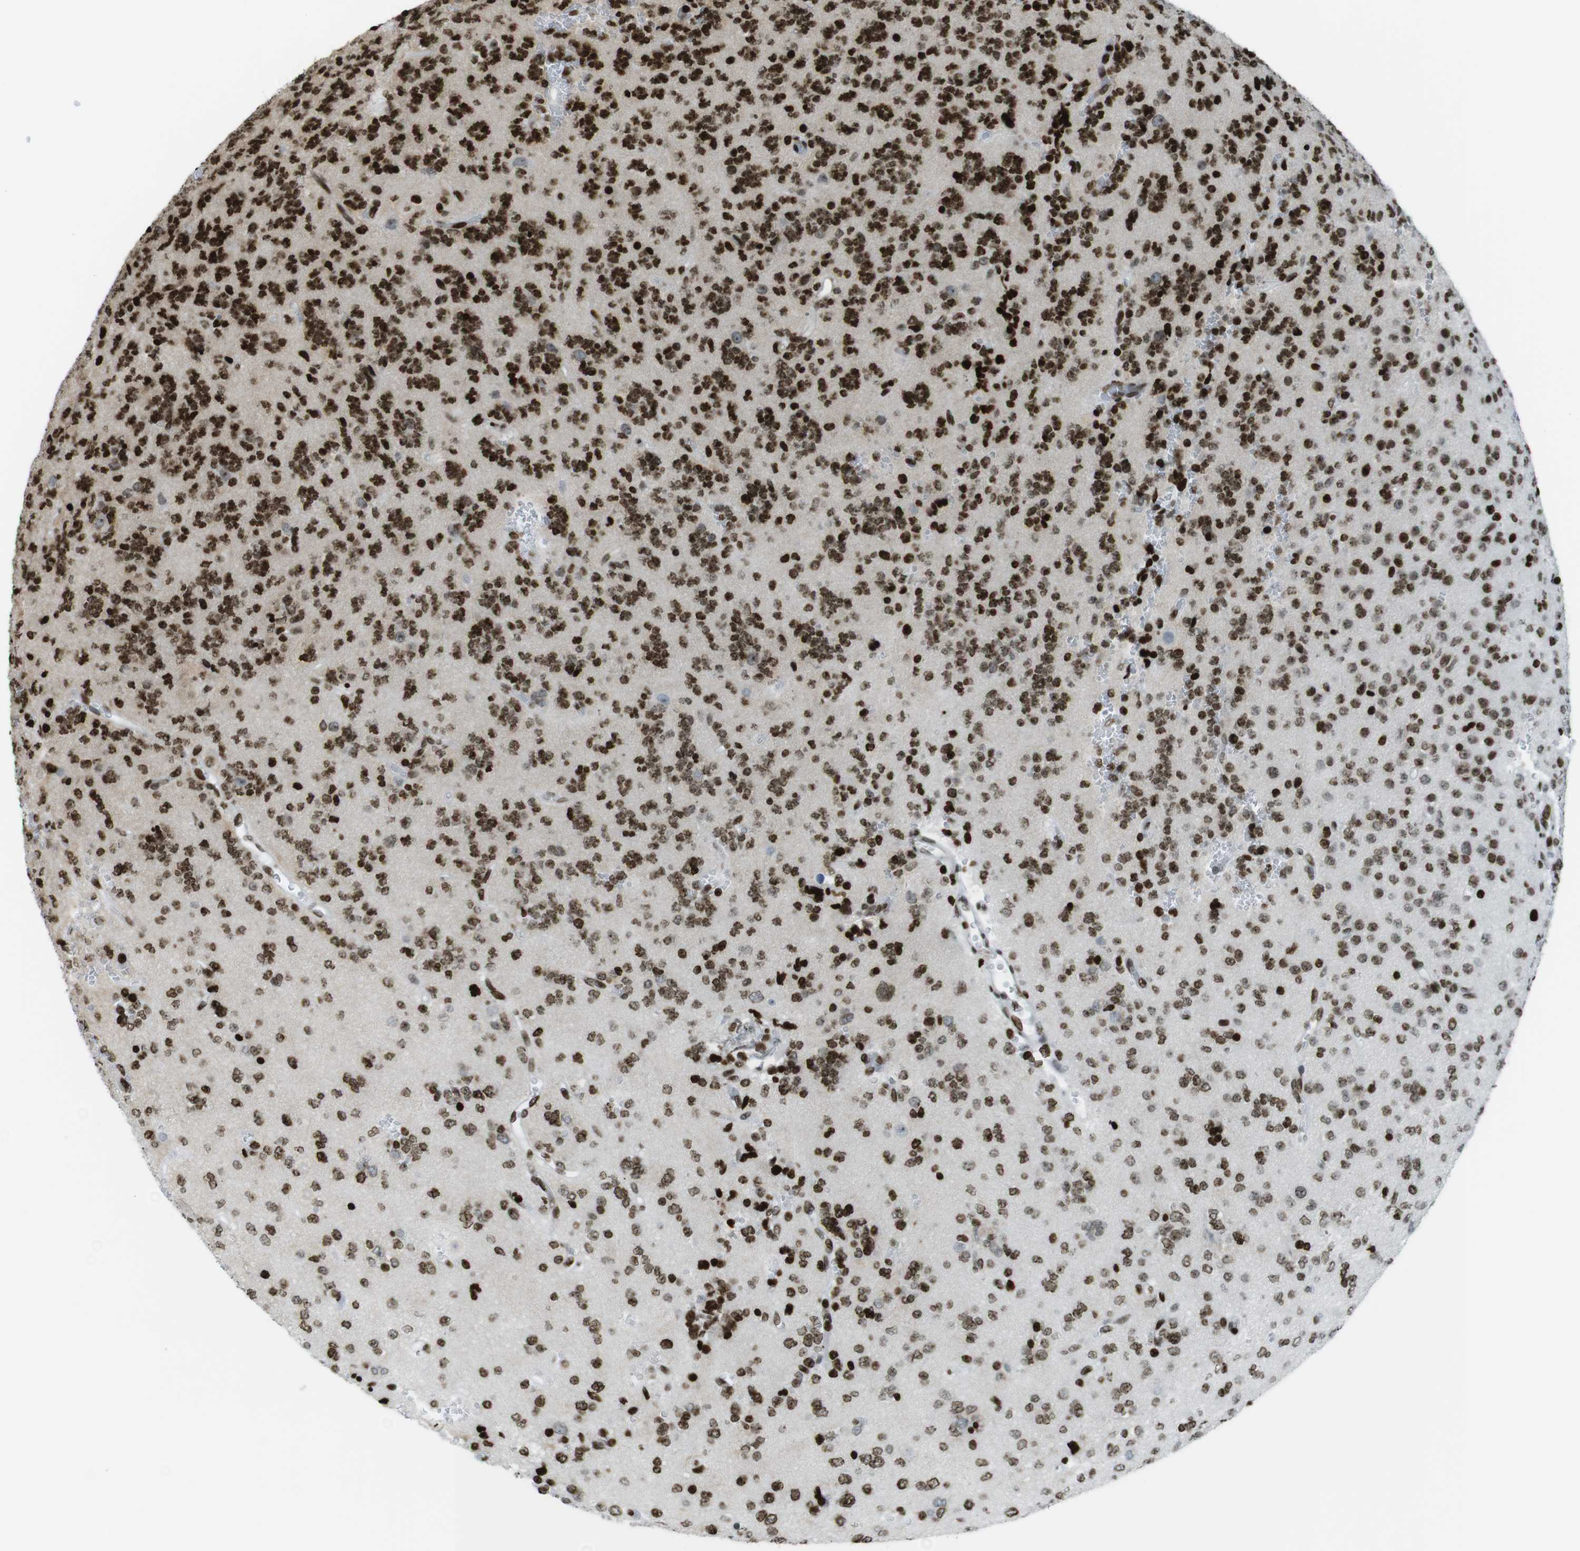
{"staining": {"intensity": "strong", "quantity": ">75%", "location": "nuclear"}, "tissue": "glioma", "cell_type": "Tumor cells", "image_type": "cancer", "snomed": [{"axis": "morphology", "description": "Glioma, malignant, Low grade"}, {"axis": "topography", "description": "Brain"}], "caption": "Malignant glioma (low-grade) stained with a protein marker exhibits strong staining in tumor cells.", "gene": "H2AC8", "patient": {"sex": "male", "age": 38}}